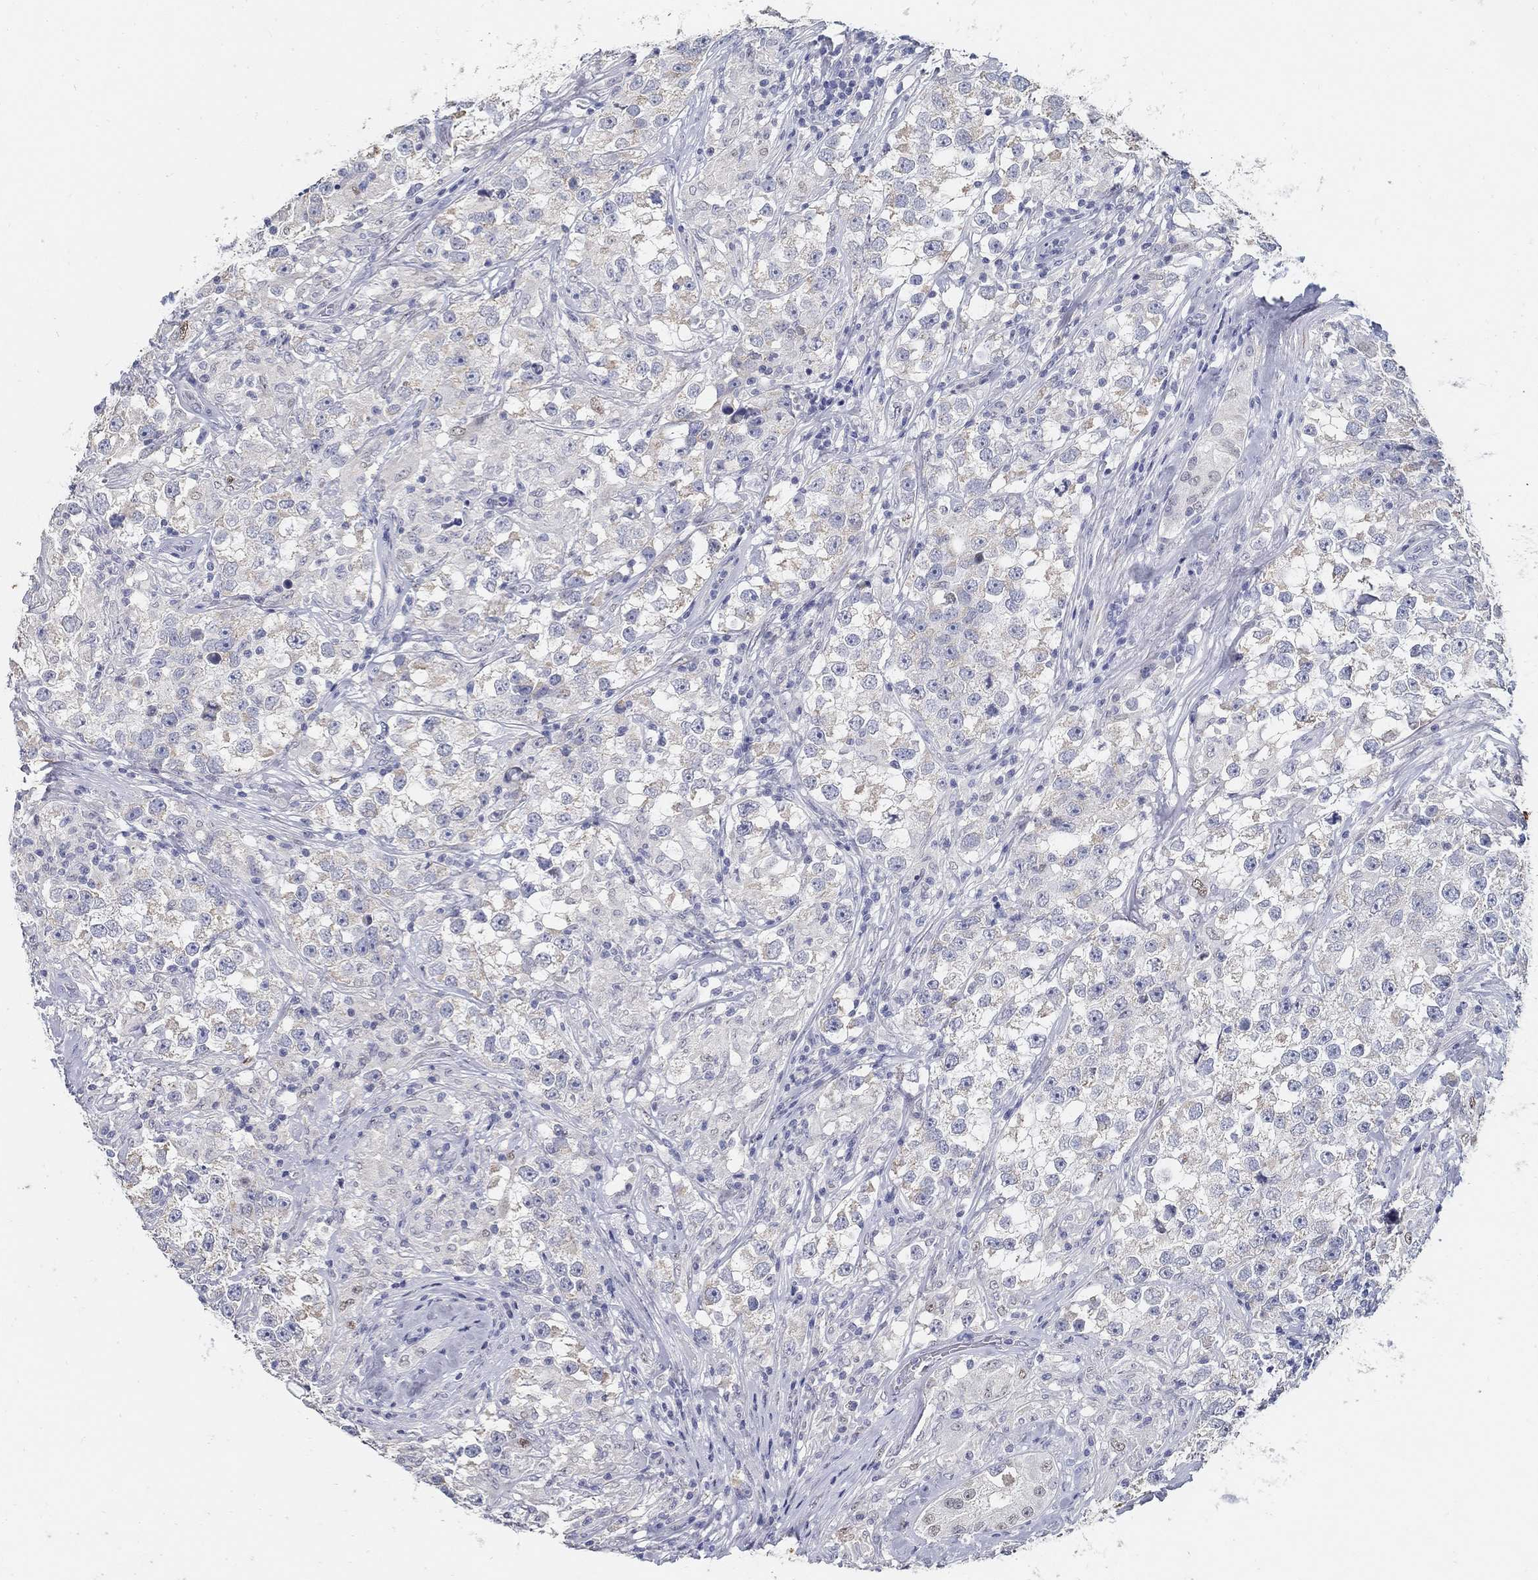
{"staining": {"intensity": "negative", "quantity": "none", "location": "none"}, "tissue": "testis cancer", "cell_type": "Tumor cells", "image_type": "cancer", "snomed": [{"axis": "morphology", "description": "Seminoma, NOS"}, {"axis": "topography", "description": "Testis"}], "caption": "Immunohistochemistry (IHC) of human testis cancer (seminoma) displays no staining in tumor cells.", "gene": "USP29", "patient": {"sex": "male", "age": 46}}